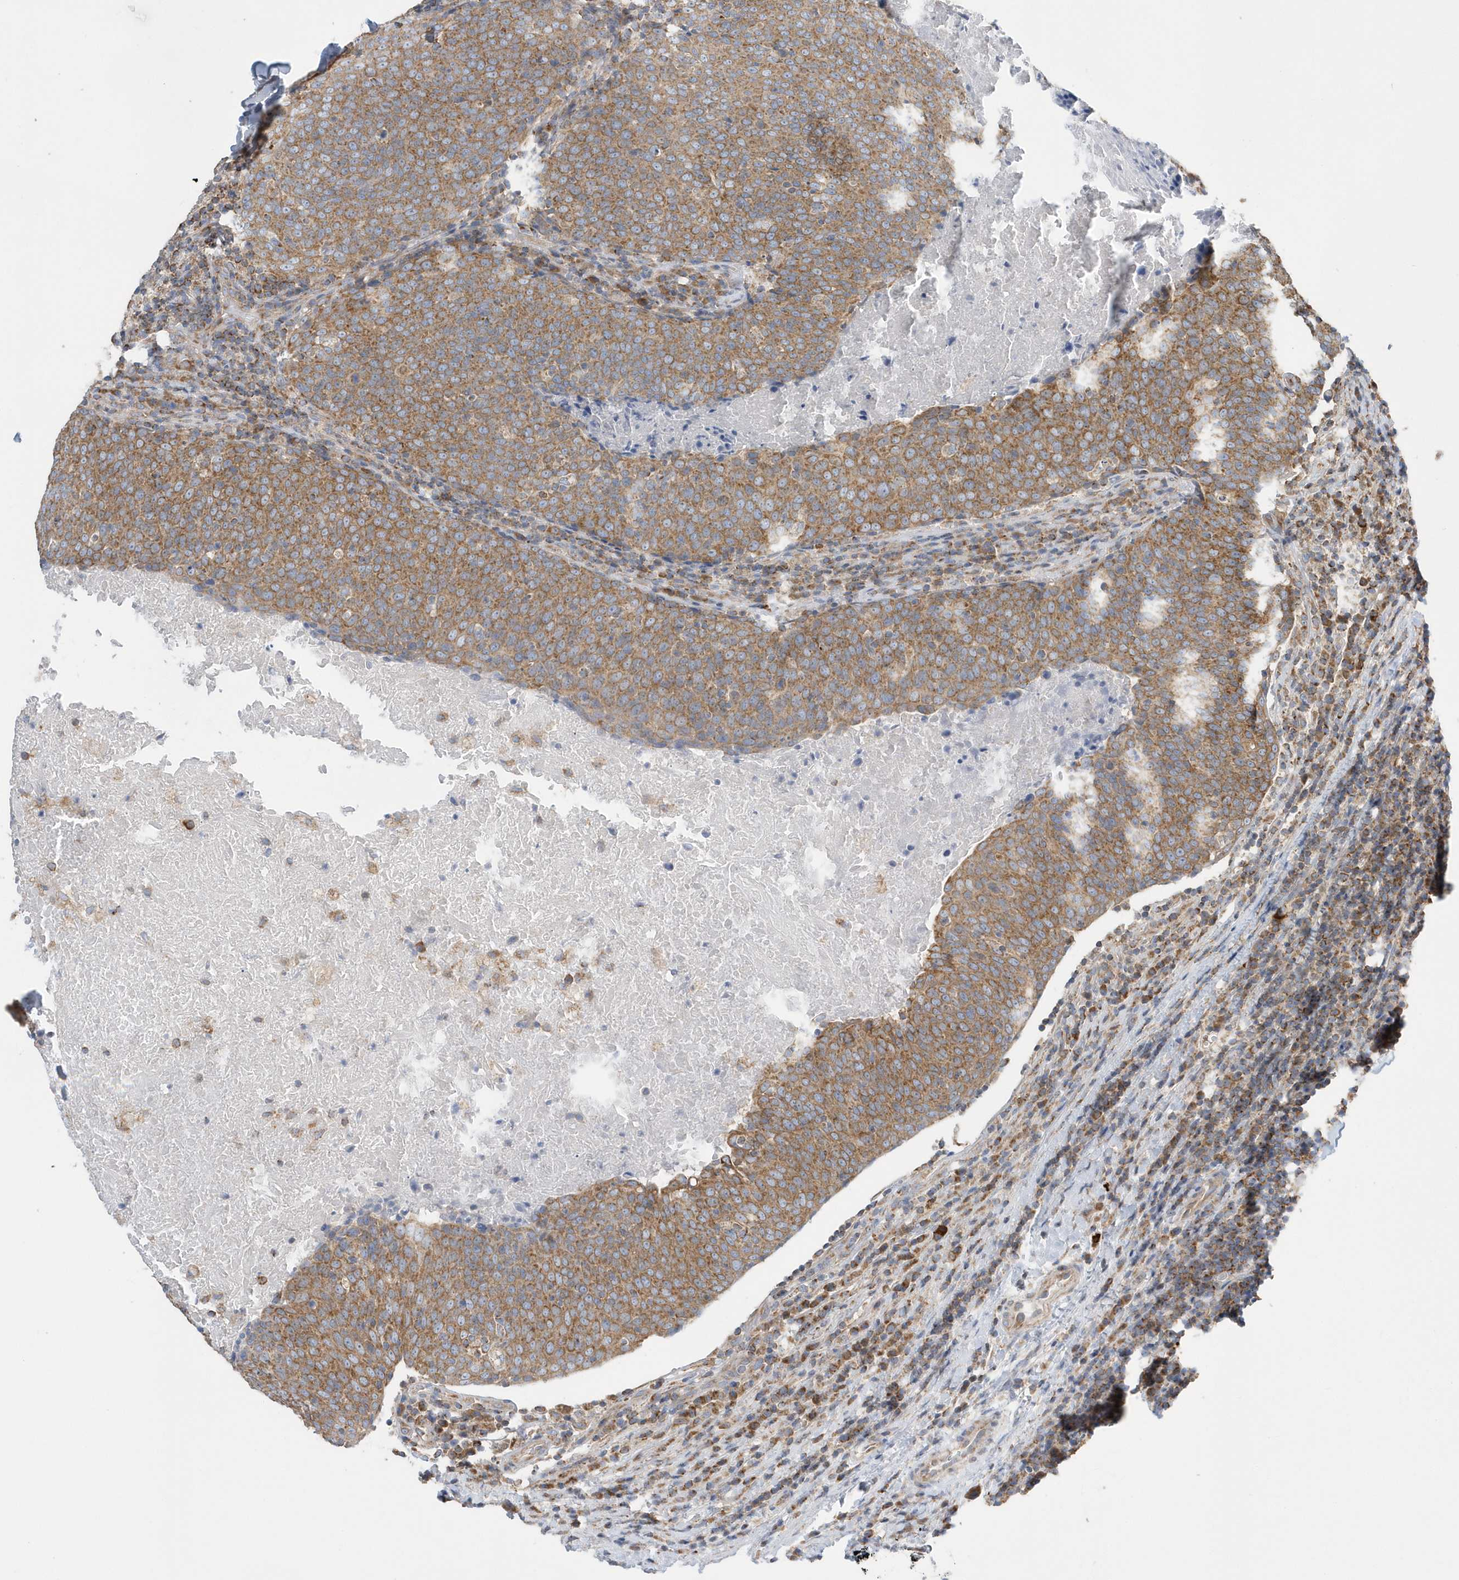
{"staining": {"intensity": "moderate", "quantity": ">75%", "location": "cytoplasmic/membranous"}, "tissue": "head and neck cancer", "cell_type": "Tumor cells", "image_type": "cancer", "snomed": [{"axis": "morphology", "description": "Squamous cell carcinoma, NOS"}, {"axis": "morphology", "description": "Squamous cell carcinoma, metastatic, NOS"}, {"axis": "topography", "description": "Lymph node"}, {"axis": "topography", "description": "Head-Neck"}], "caption": "Moderate cytoplasmic/membranous protein positivity is seen in approximately >75% of tumor cells in head and neck cancer. (DAB IHC with brightfield microscopy, high magnification).", "gene": "SPATA5", "patient": {"sex": "male", "age": 62}}